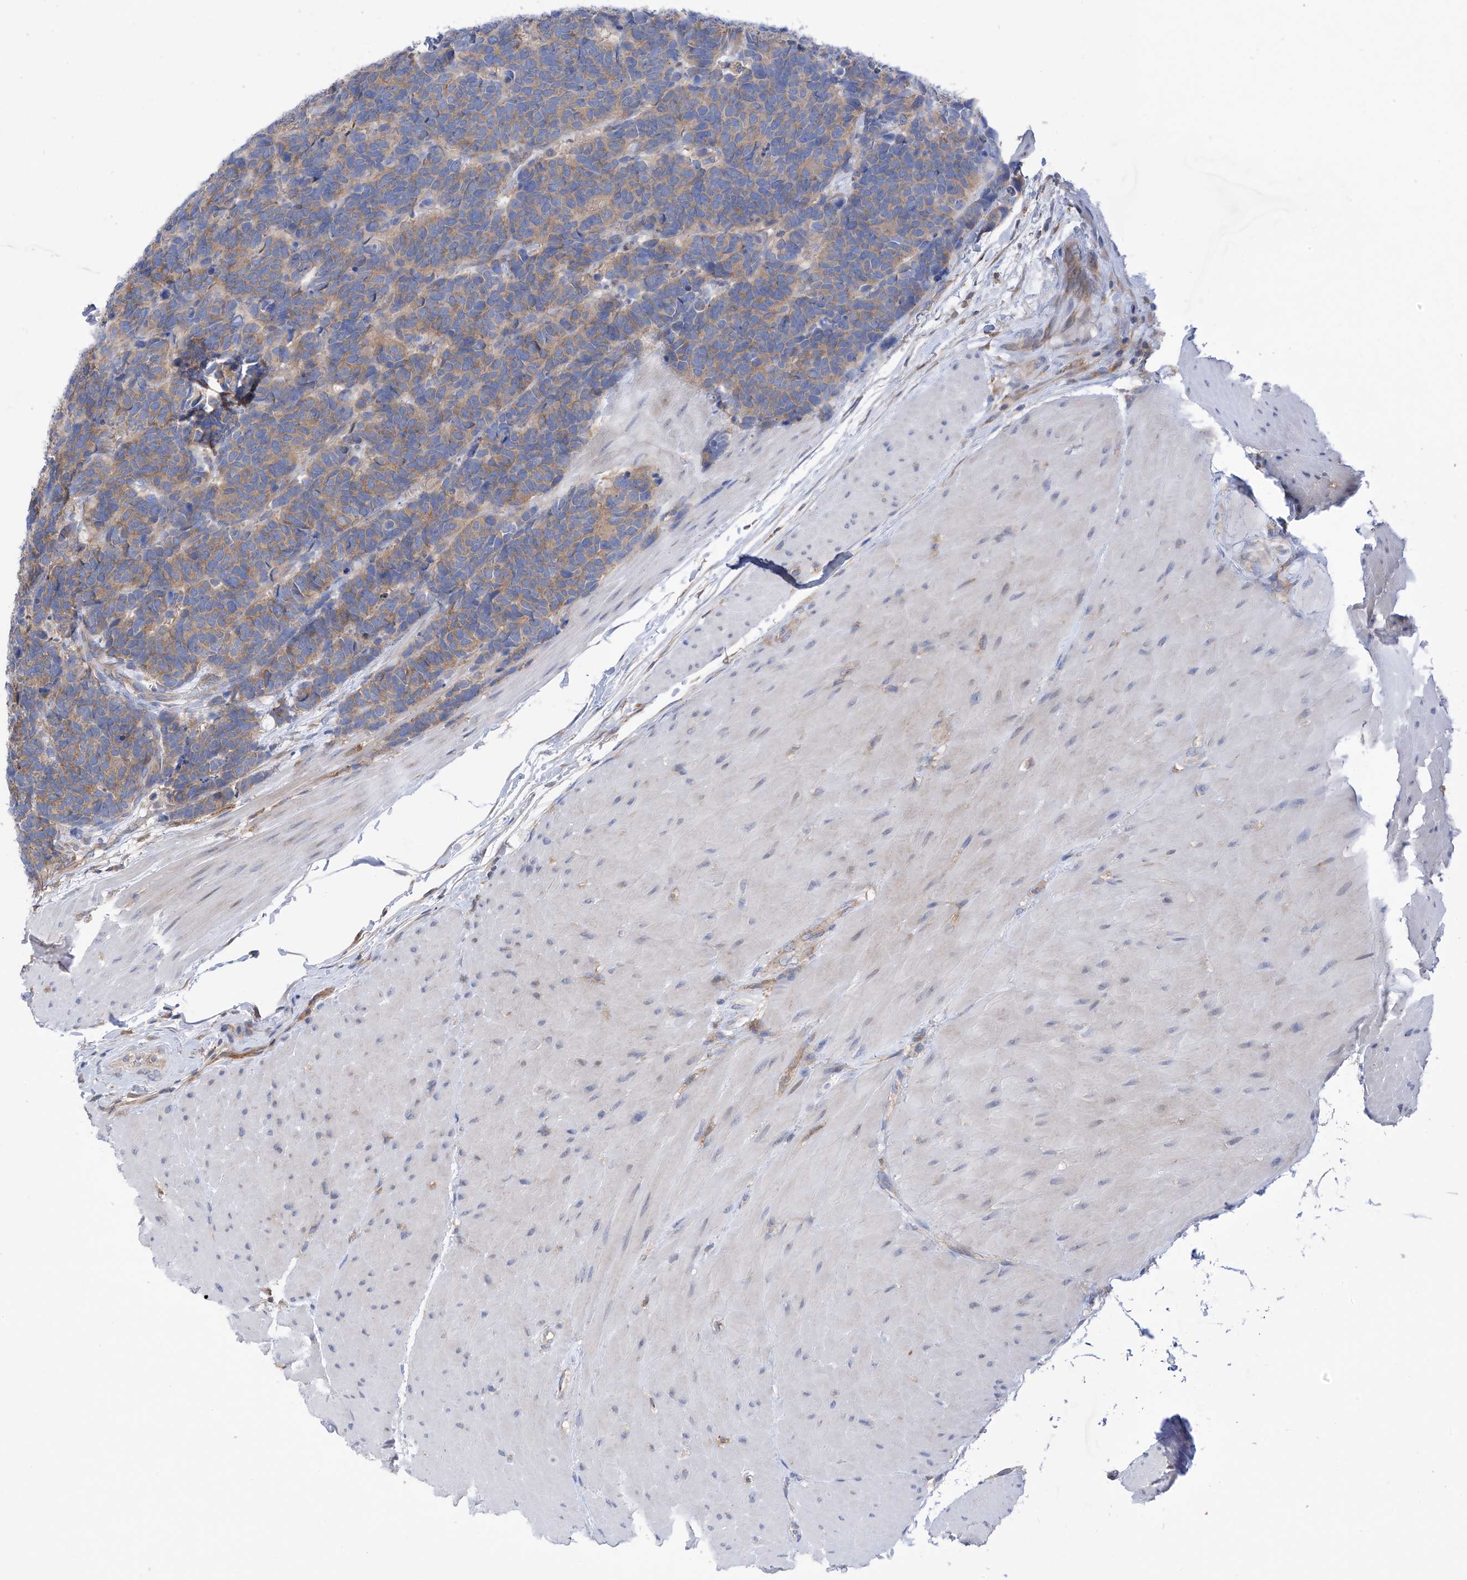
{"staining": {"intensity": "weak", "quantity": ">75%", "location": "cytoplasmic/membranous"}, "tissue": "carcinoid", "cell_type": "Tumor cells", "image_type": "cancer", "snomed": [{"axis": "morphology", "description": "Carcinoma, NOS"}, {"axis": "morphology", "description": "Carcinoid, malignant, NOS"}, {"axis": "topography", "description": "Urinary bladder"}], "caption": "This is an image of immunohistochemistry (IHC) staining of carcinoid, which shows weak expression in the cytoplasmic/membranous of tumor cells.", "gene": "P2RX7", "patient": {"sex": "male", "age": 57}}